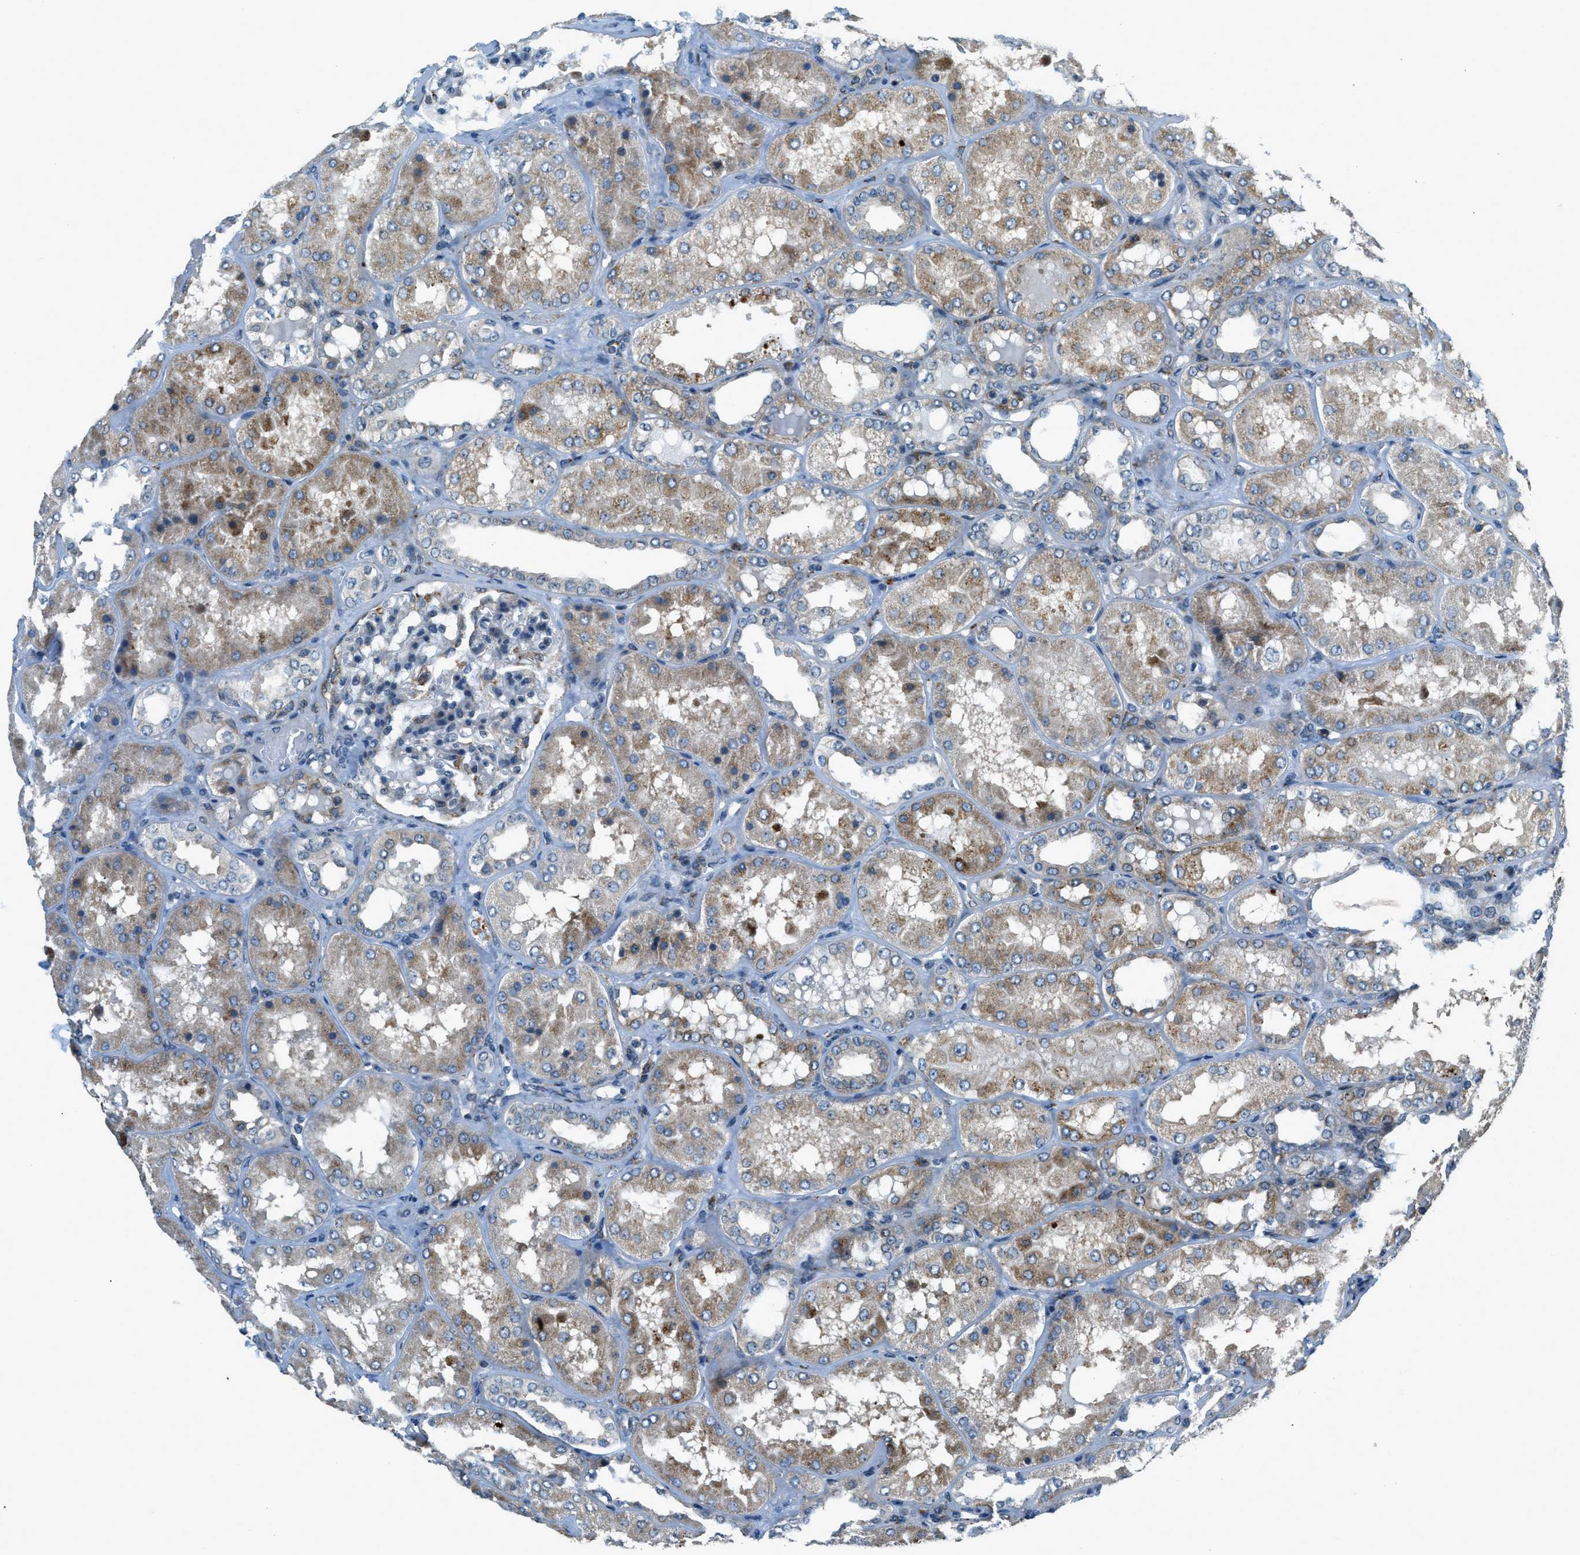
{"staining": {"intensity": "moderate", "quantity": "<25%", "location": "nuclear"}, "tissue": "kidney", "cell_type": "Cells in glomeruli", "image_type": "normal", "snomed": [{"axis": "morphology", "description": "Normal tissue, NOS"}, {"axis": "topography", "description": "Kidney"}], "caption": "This photomicrograph shows IHC staining of normal human kidney, with low moderate nuclear staining in about <25% of cells in glomeruli.", "gene": "HERC2", "patient": {"sex": "female", "age": 56}}